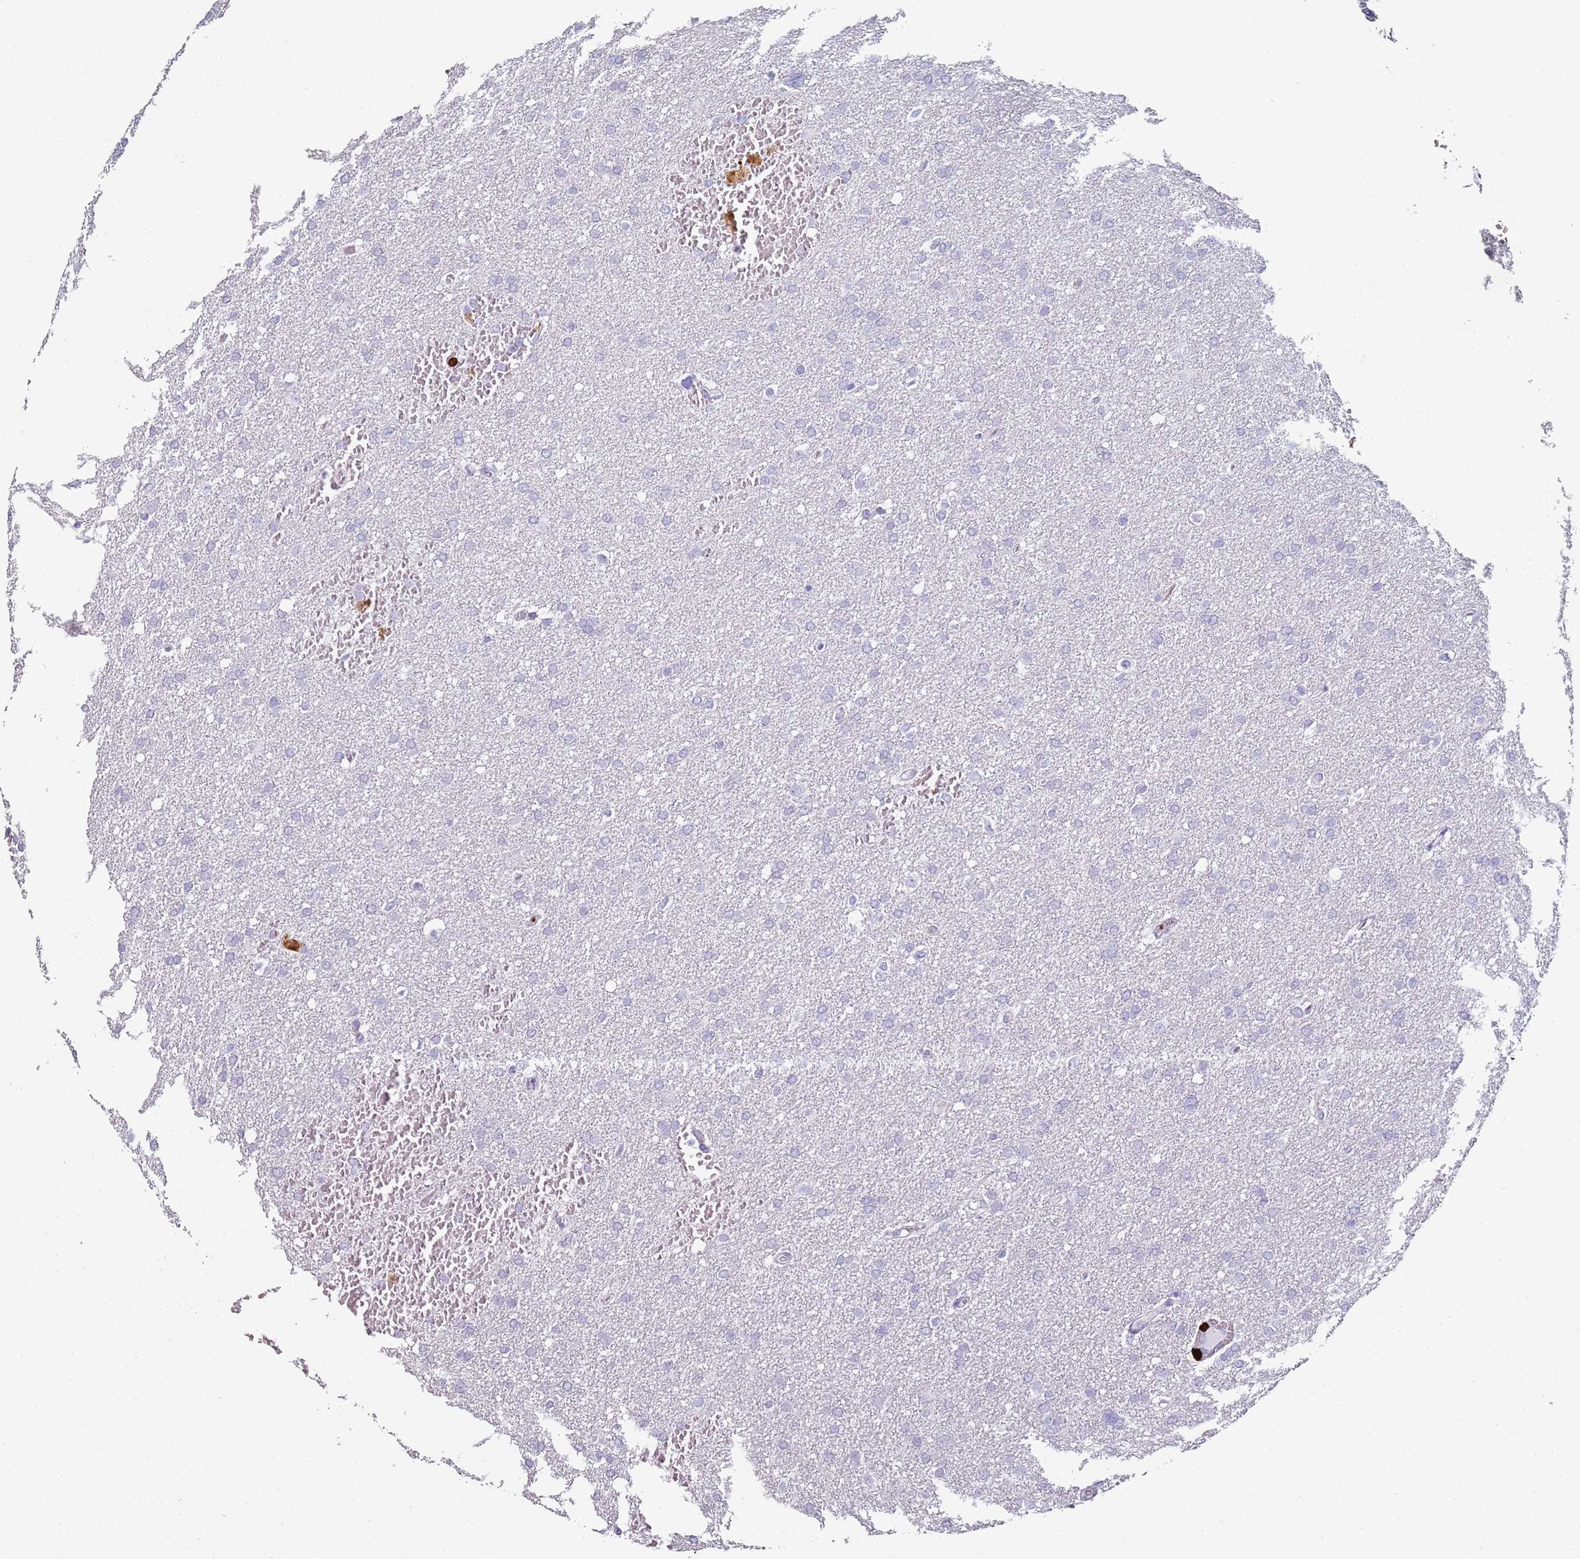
{"staining": {"intensity": "negative", "quantity": "none", "location": "none"}, "tissue": "glioma", "cell_type": "Tumor cells", "image_type": "cancer", "snomed": [{"axis": "morphology", "description": "Glioma, malignant, High grade"}, {"axis": "topography", "description": "Cerebral cortex"}], "caption": "Immunohistochemistry micrograph of neoplastic tissue: glioma stained with DAB exhibits no significant protein expression in tumor cells.", "gene": "S100A4", "patient": {"sex": "female", "age": 36}}